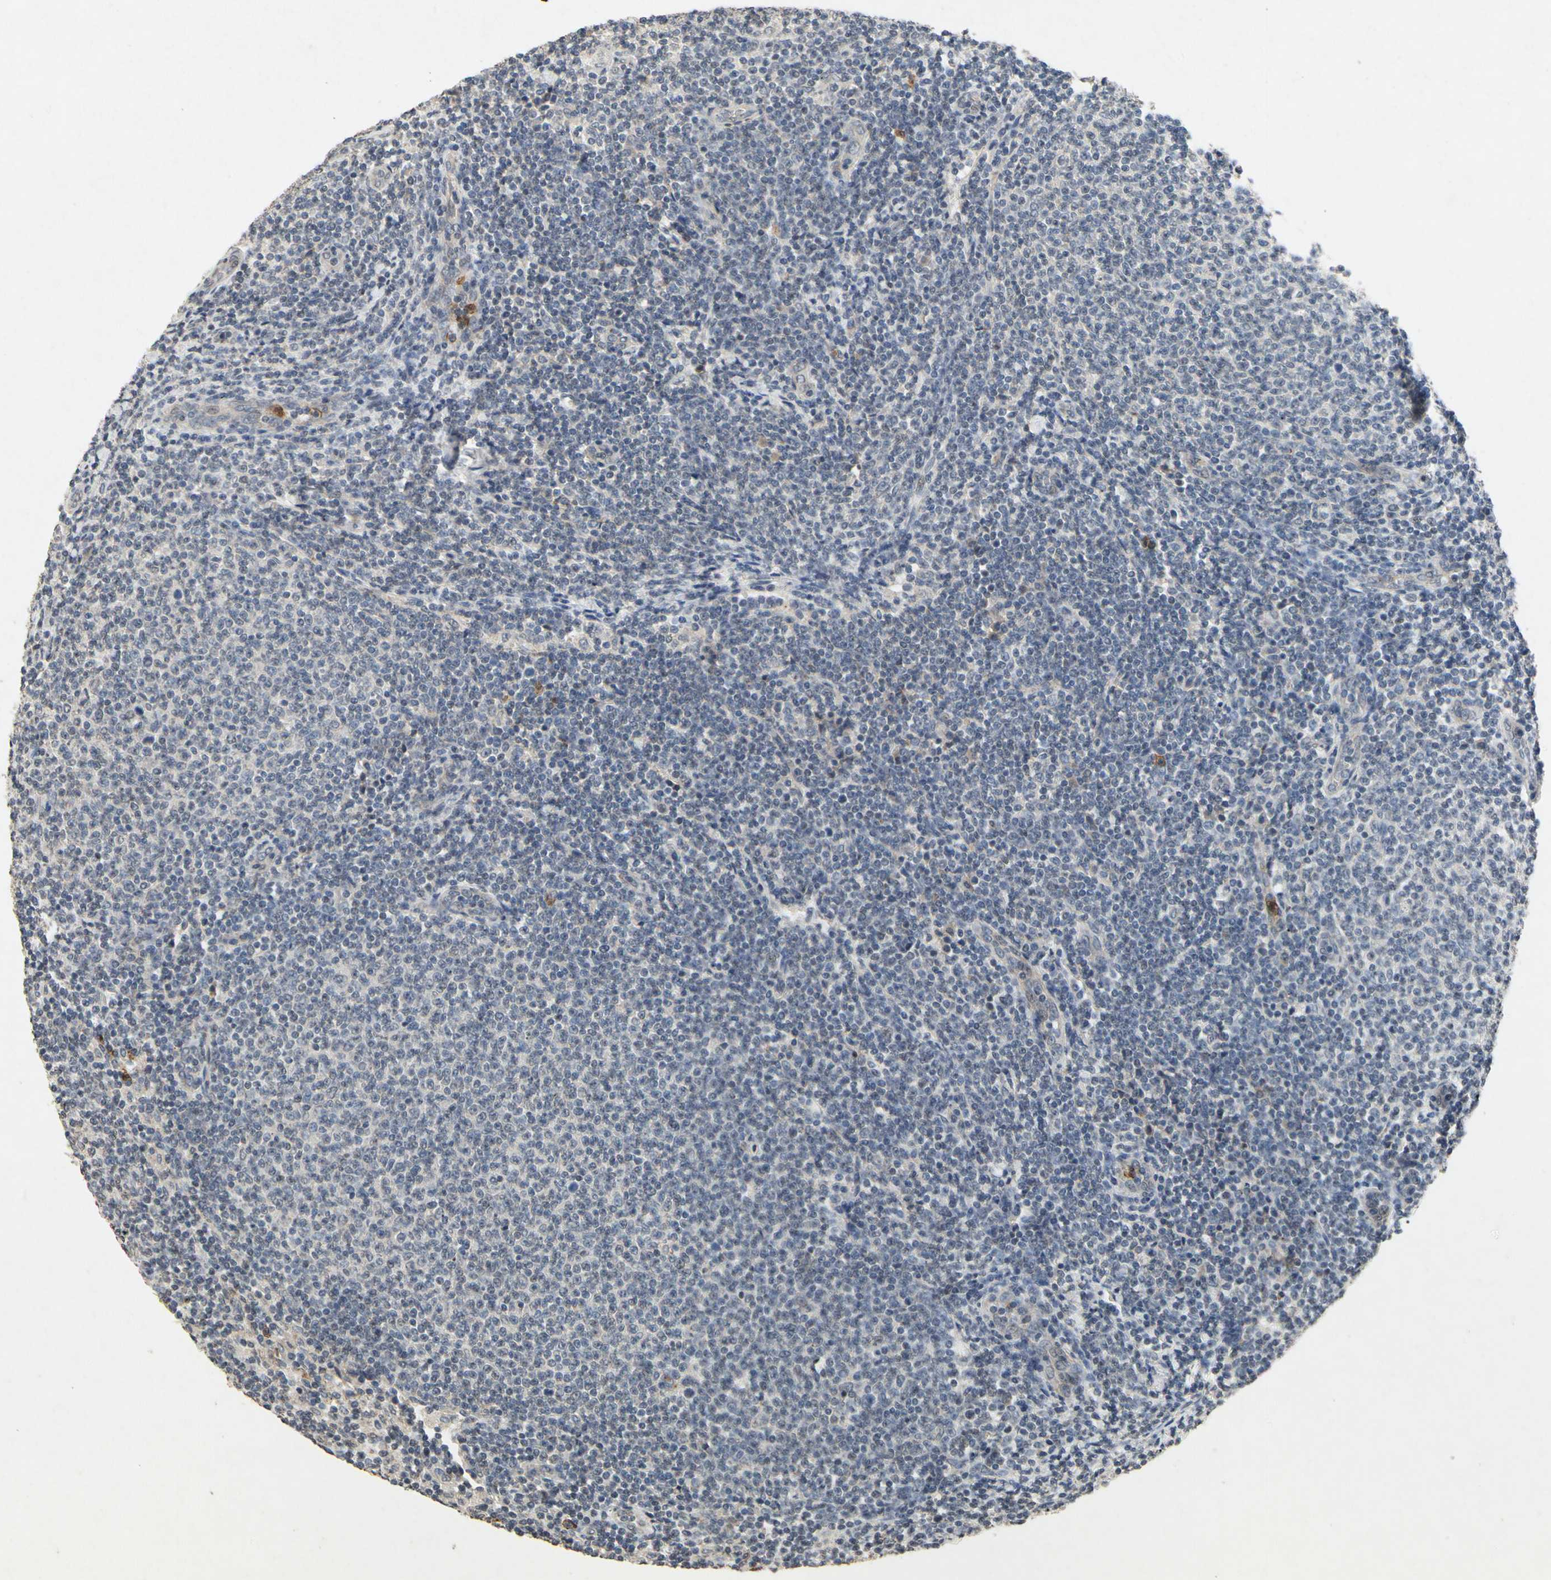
{"staining": {"intensity": "negative", "quantity": "none", "location": "none"}, "tissue": "lymphoma", "cell_type": "Tumor cells", "image_type": "cancer", "snomed": [{"axis": "morphology", "description": "Malignant lymphoma, non-Hodgkin's type, Low grade"}, {"axis": "topography", "description": "Lymph node"}], "caption": "A high-resolution photomicrograph shows IHC staining of lymphoma, which displays no significant positivity in tumor cells.", "gene": "CP", "patient": {"sex": "male", "age": 66}}